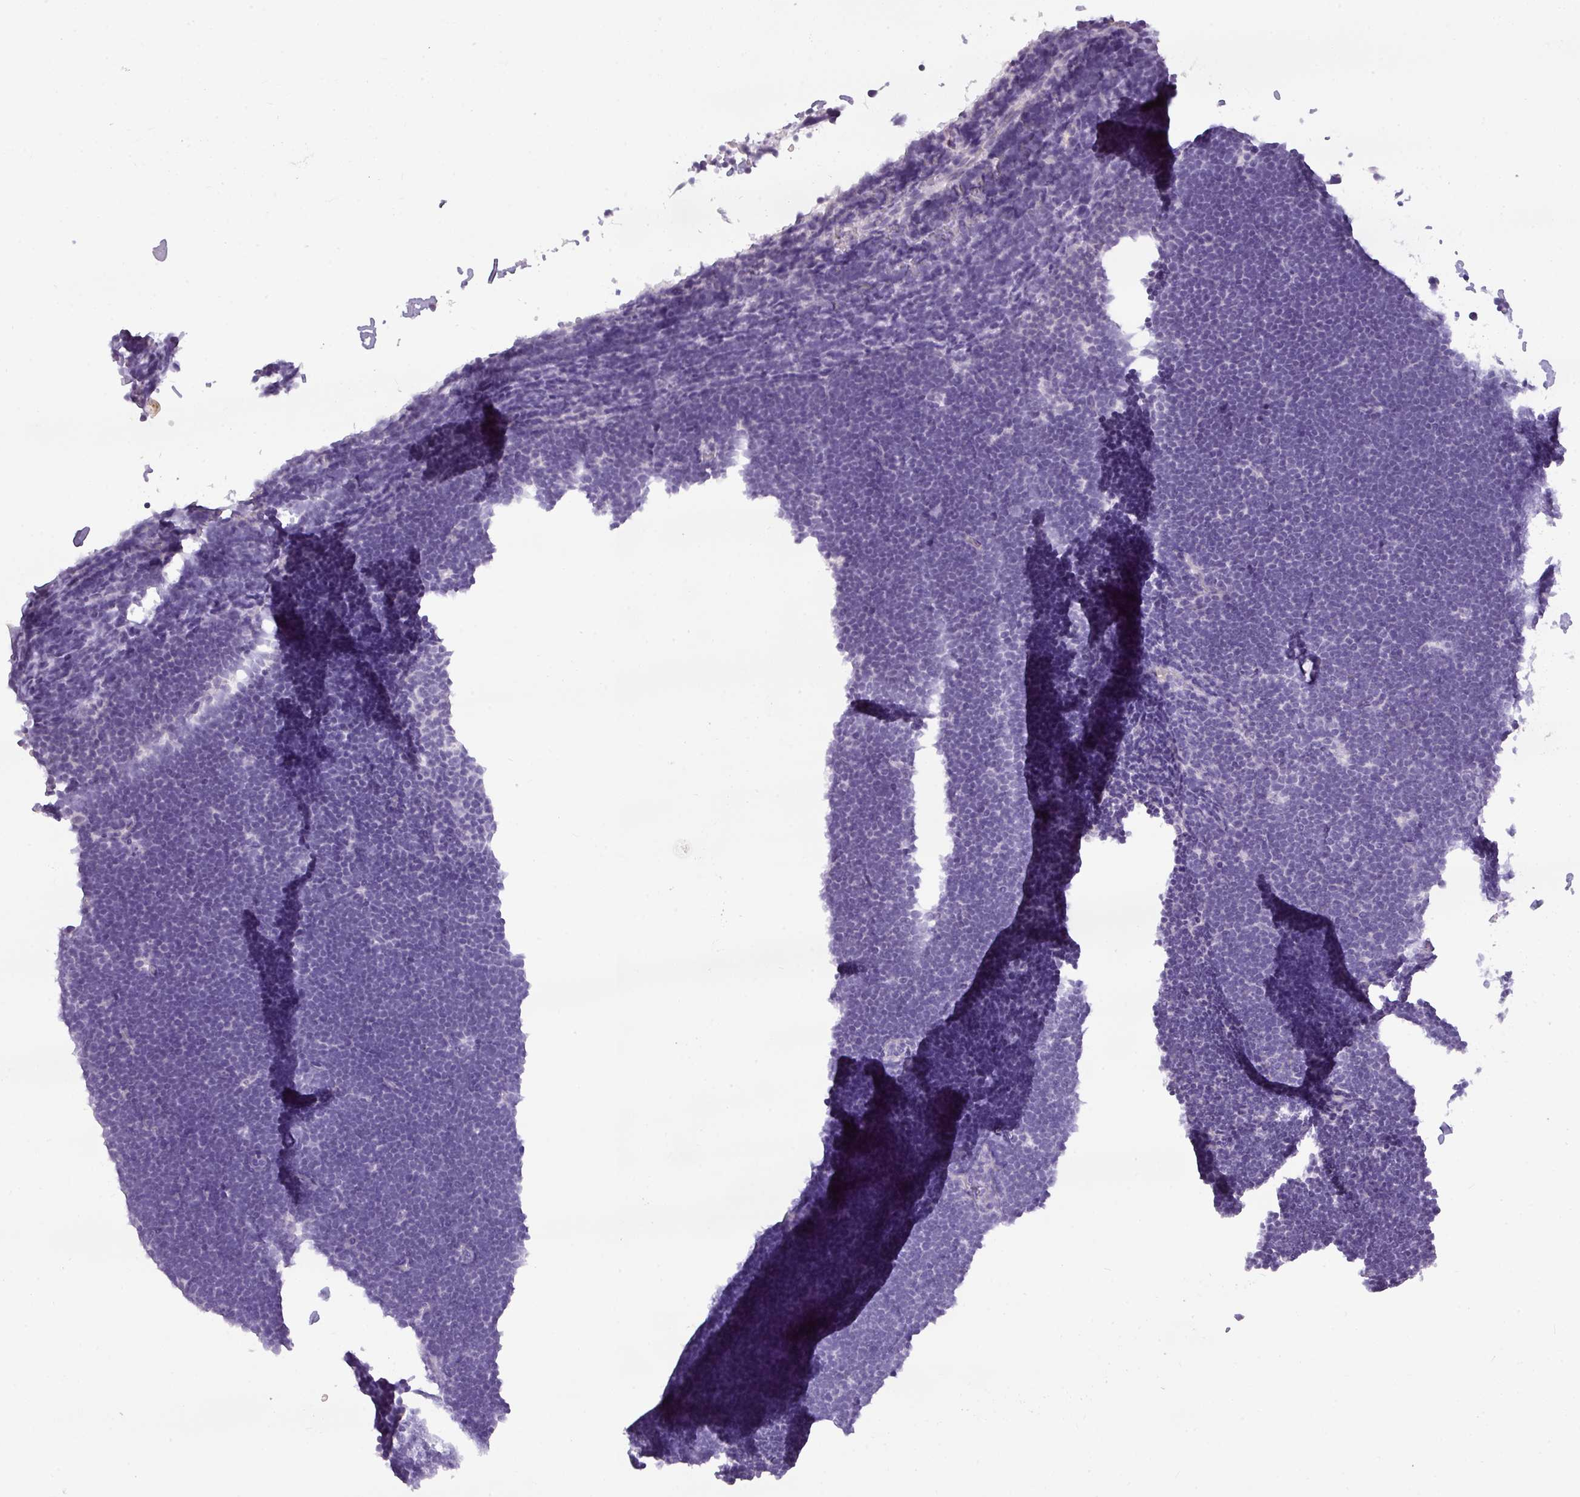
{"staining": {"intensity": "negative", "quantity": "none", "location": "none"}, "tissue": "lymphoma", "cell_type": "Tumor cells", "image_type": "cancer", "snomed": [{"axis": "morphology", "description": "Malignant lymphoma, non-Hodgkin's type, High grade"}, {"axis": "topography", "description": "Lymph node"}], "caption": "This is an immunohistochemistry photomicrograph of high-grade malignant lymphoma, non-Hodgkin's type. There is no positivity in tumor cells.", "gene": "TMEM91", "patient": {"sex": "male", "age": 13}}